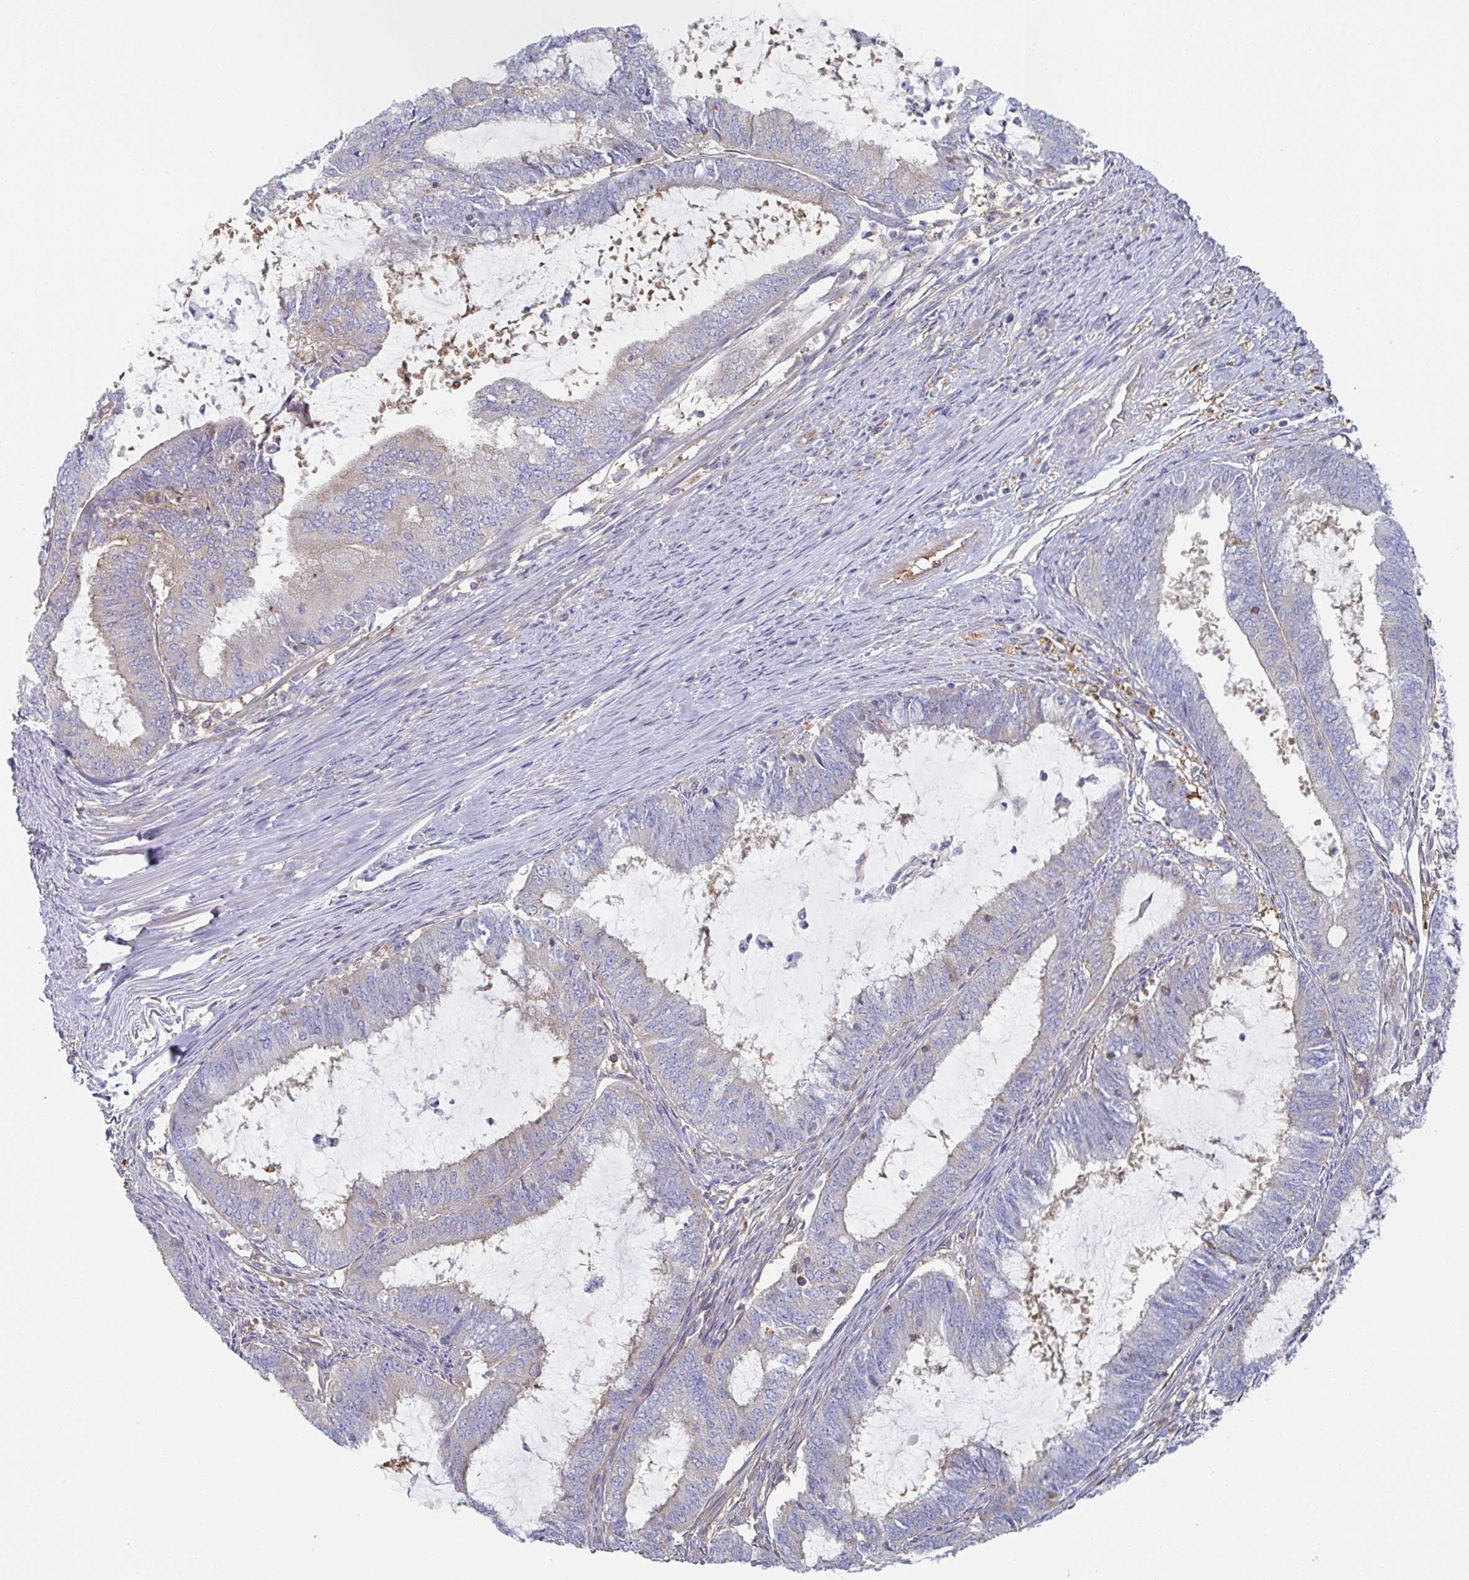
{"staining": {"intensity": "negative", "quantity": "none", "location": "none"}, "tissue": "endometrial cancer", "cell_type": "Tumor cells", "image_type": "cancer", "snomed": [{"axis": "morphology", "description": "Adenocarcinoma, NOS"}, {"axis": "topography", "description": "Endometrium"}], "caption": "IHC histopathology image of neoplastic tissue: adenocarcinoma (endometrial) stained with DAB shows no significant protein staining in tumor cells.", "gene": "AMPD2", "patient": {"sex": "female", "age": 51}}